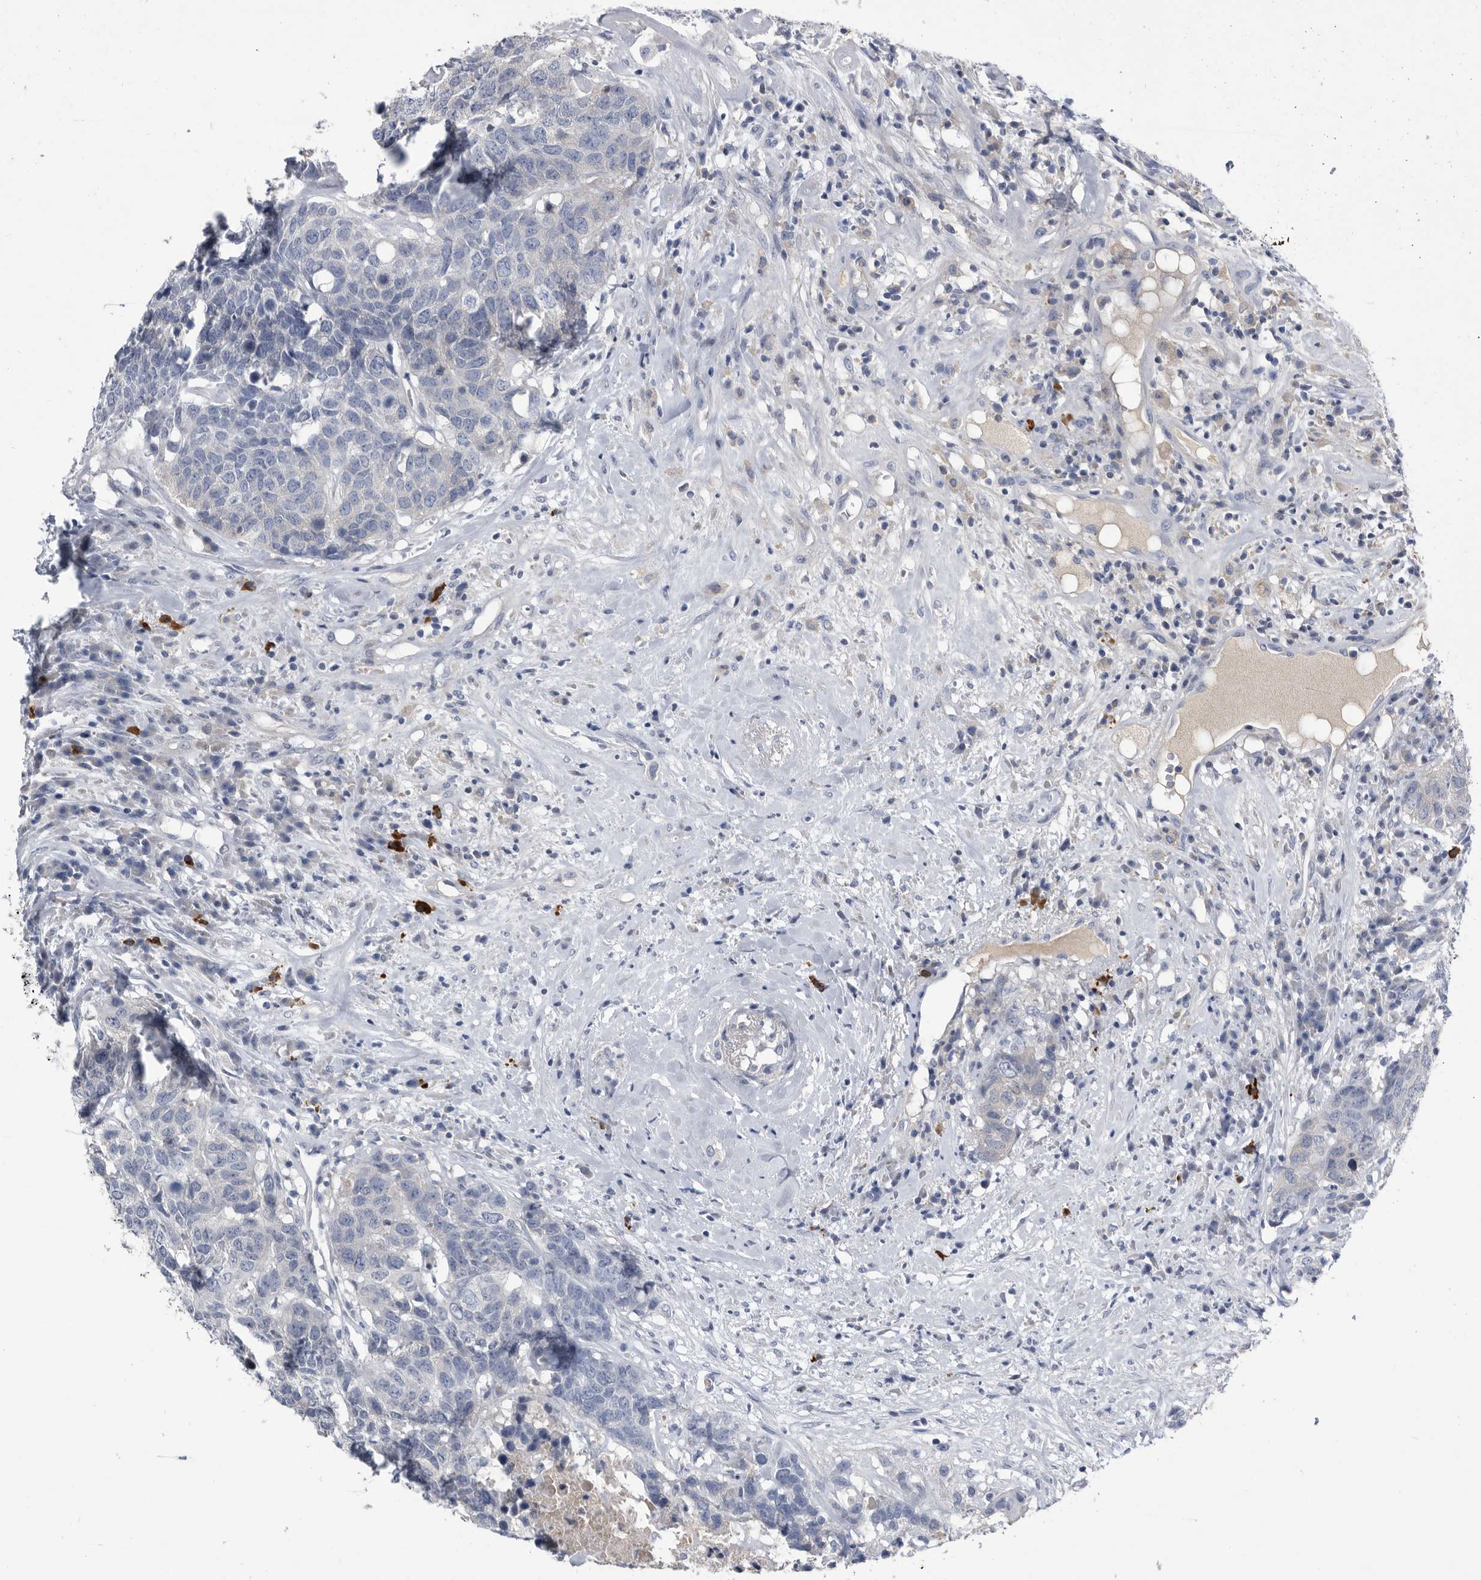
{"staining": {"intensity": "negative", "quantity": "none", "location": "none"}, "tissue": "head and neck cancer", "cell_type": "Tumor cells", "image_type": "cancer", "snomed": [{"axis": "morphology", "description": "Squamous cell carcinoma, NOS"}, {"axis": "topography", "description": "Head-Neck"}], "caption": "High magnification brightfield microscopy of head and neck cancer (squamous cell carcinoma) stained with DAB (3,3'-diaminobenzidine) (brown) and counterstained with hematoxylin (blue): tumor cells show no significant expression.", "gene": "BTBD6", "patient": {"sex": "male", "age": 66}}